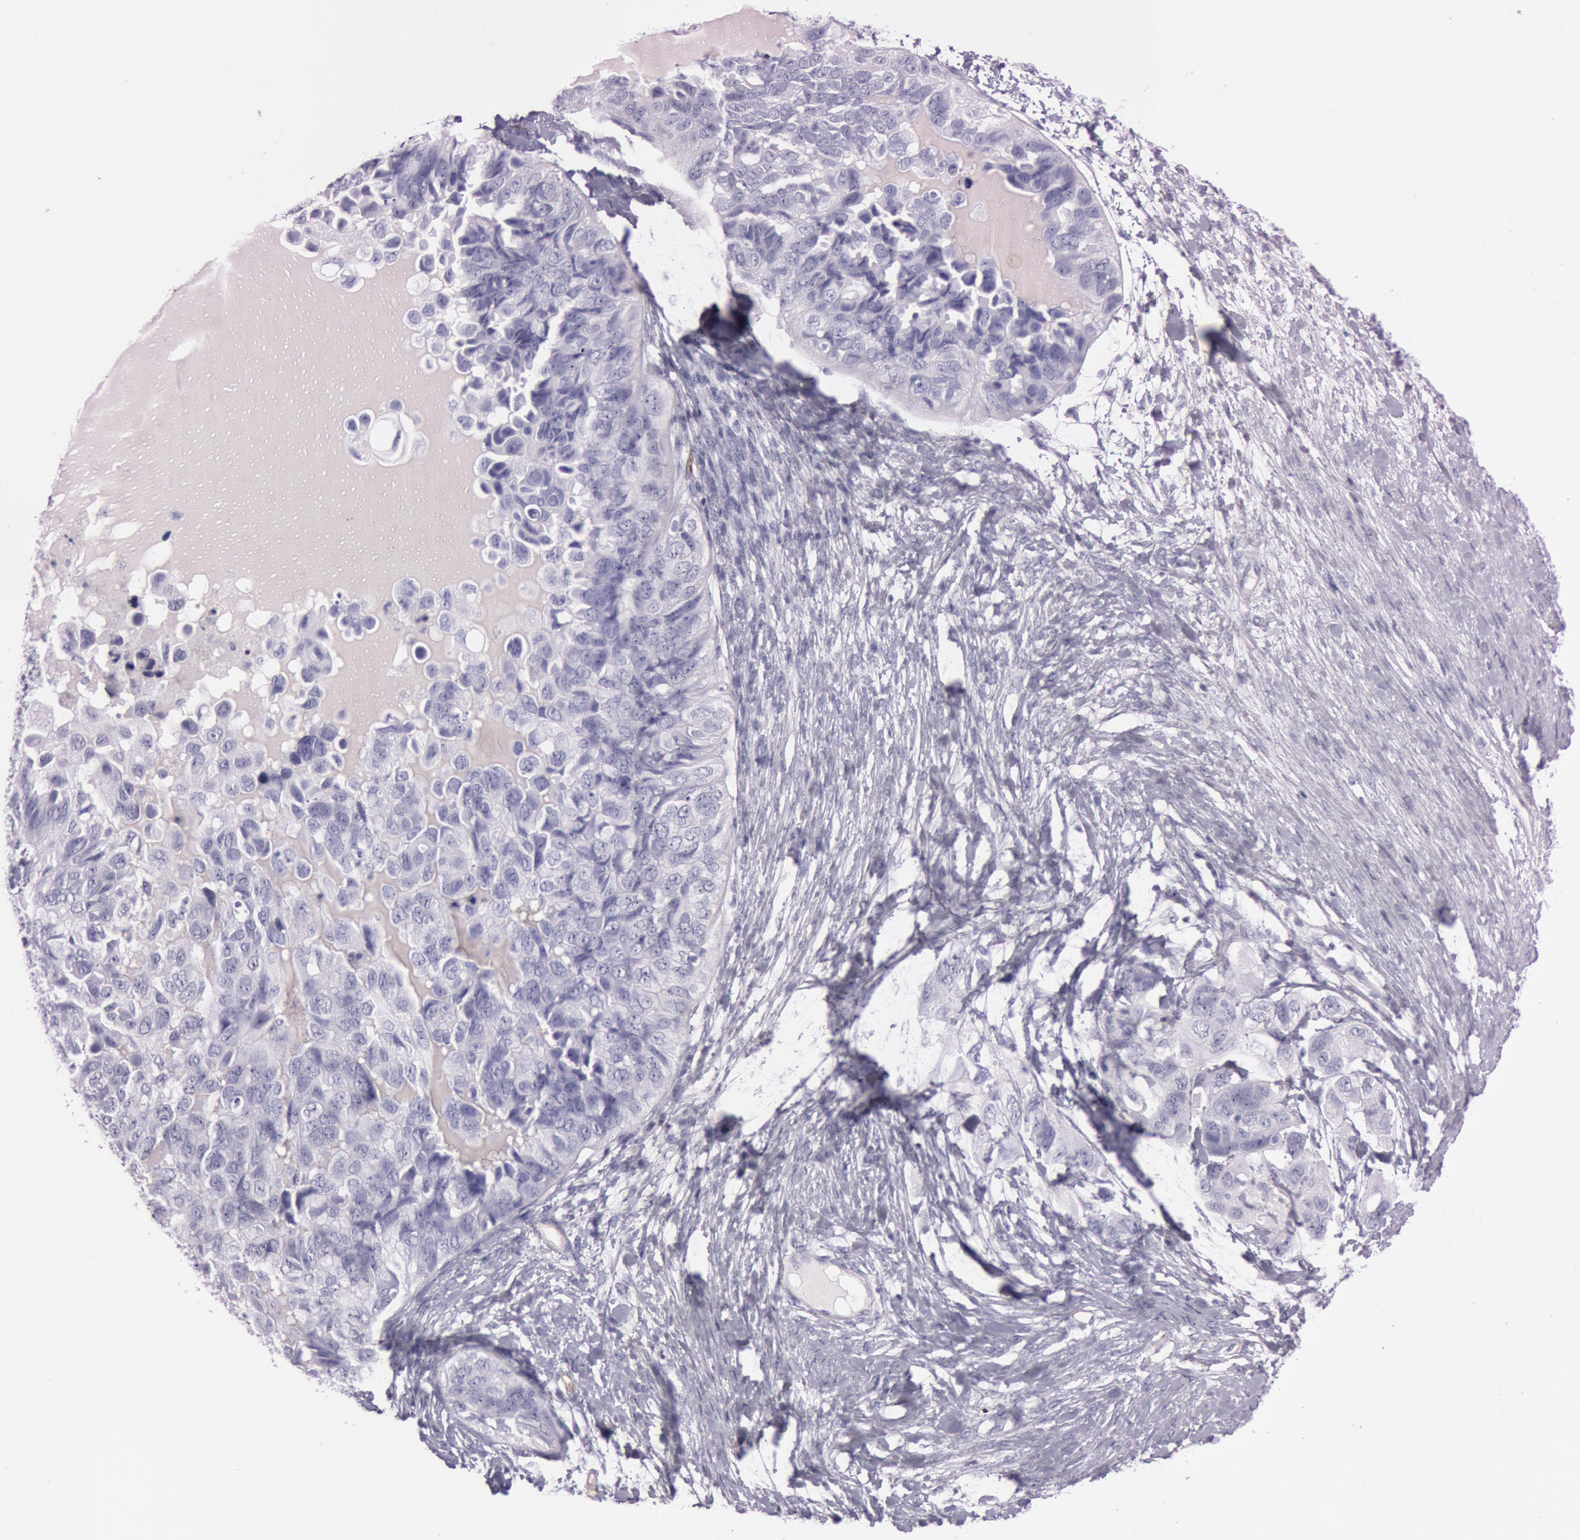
{"staining": {"intensity": "negative", "quantity": "none", "location": "none"}, "tissue": "ovarian cancer", "cell_type": "Tumor cells", "image_type": "cancer", "snomed": [{"axis": "morphology", "description": "Cystadenocarcinoma, serous, NOS"}, {"axis": "topography", "description": "Ovary"}], "caption": "This is an immunohistochemistry histopathology image of human ovarian cancer. There is no positivity in tumor cells.", "gene": "FOLH1", "patient": {"sex": "female", "age": 82}}